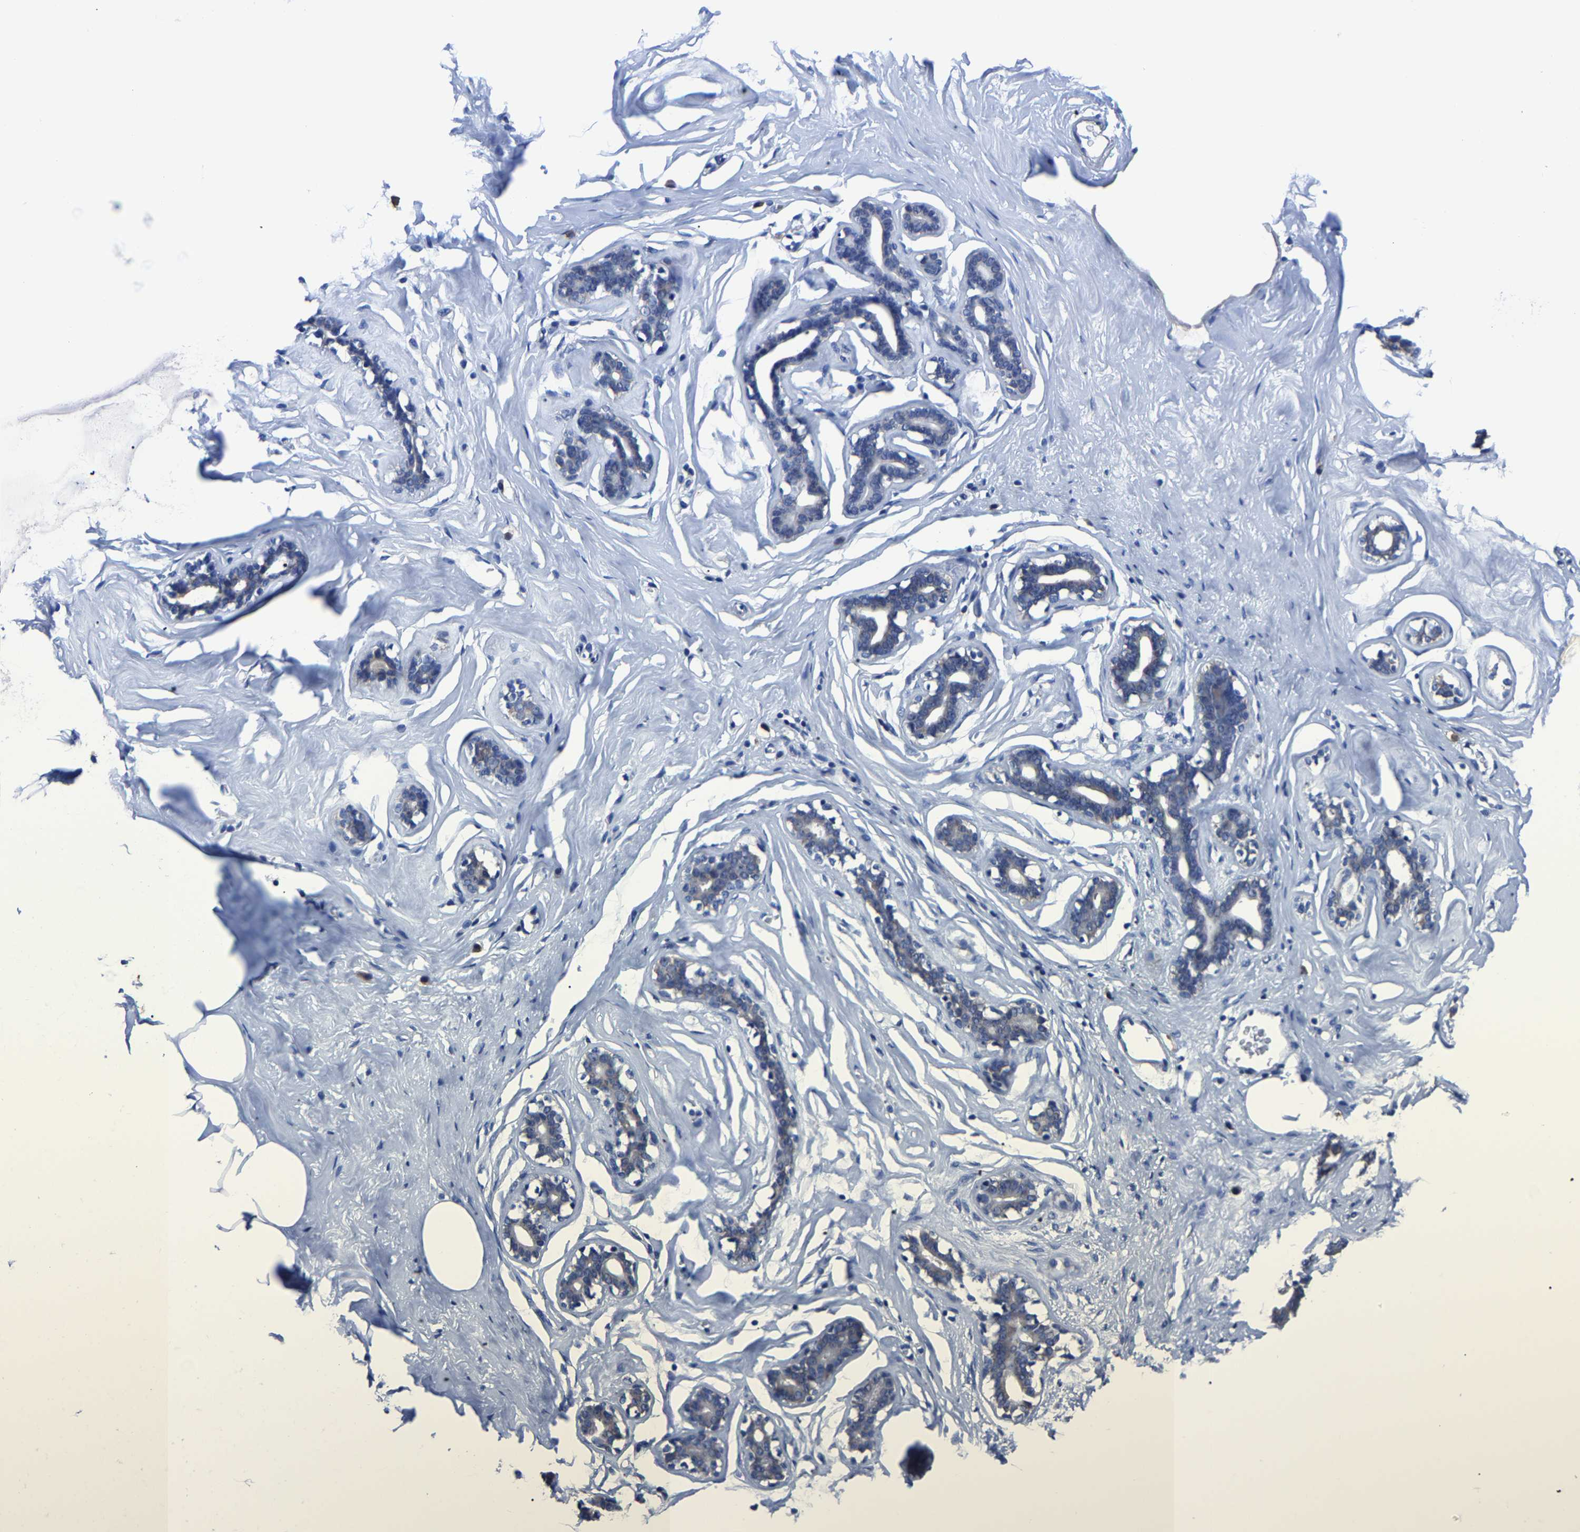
{"staining": {"intensity": "weak", "quantity": ">75%", "location": "cytoplasmic/membranous"}, "tissue": "adipose tissue", "cell_type": "Adipocytes", "image_type": "normal", "snomed": [{"axis": "morphology", "description": "Normal tissue, NOS"}, {"axis": "morphology", "description": "Fibrosis, NOS"}, {"axis": "topography", "description": "Breast"}, {"axis": "topography", "description": "Adipose tissue"}], "caption": "A low amount of weak cytoplasmic/membranous staining is present in approximately >75% of adipocytes in normal adipose tissue.", "gene": "SRPK2", "patient": {"sex": "female", "age": 39}}